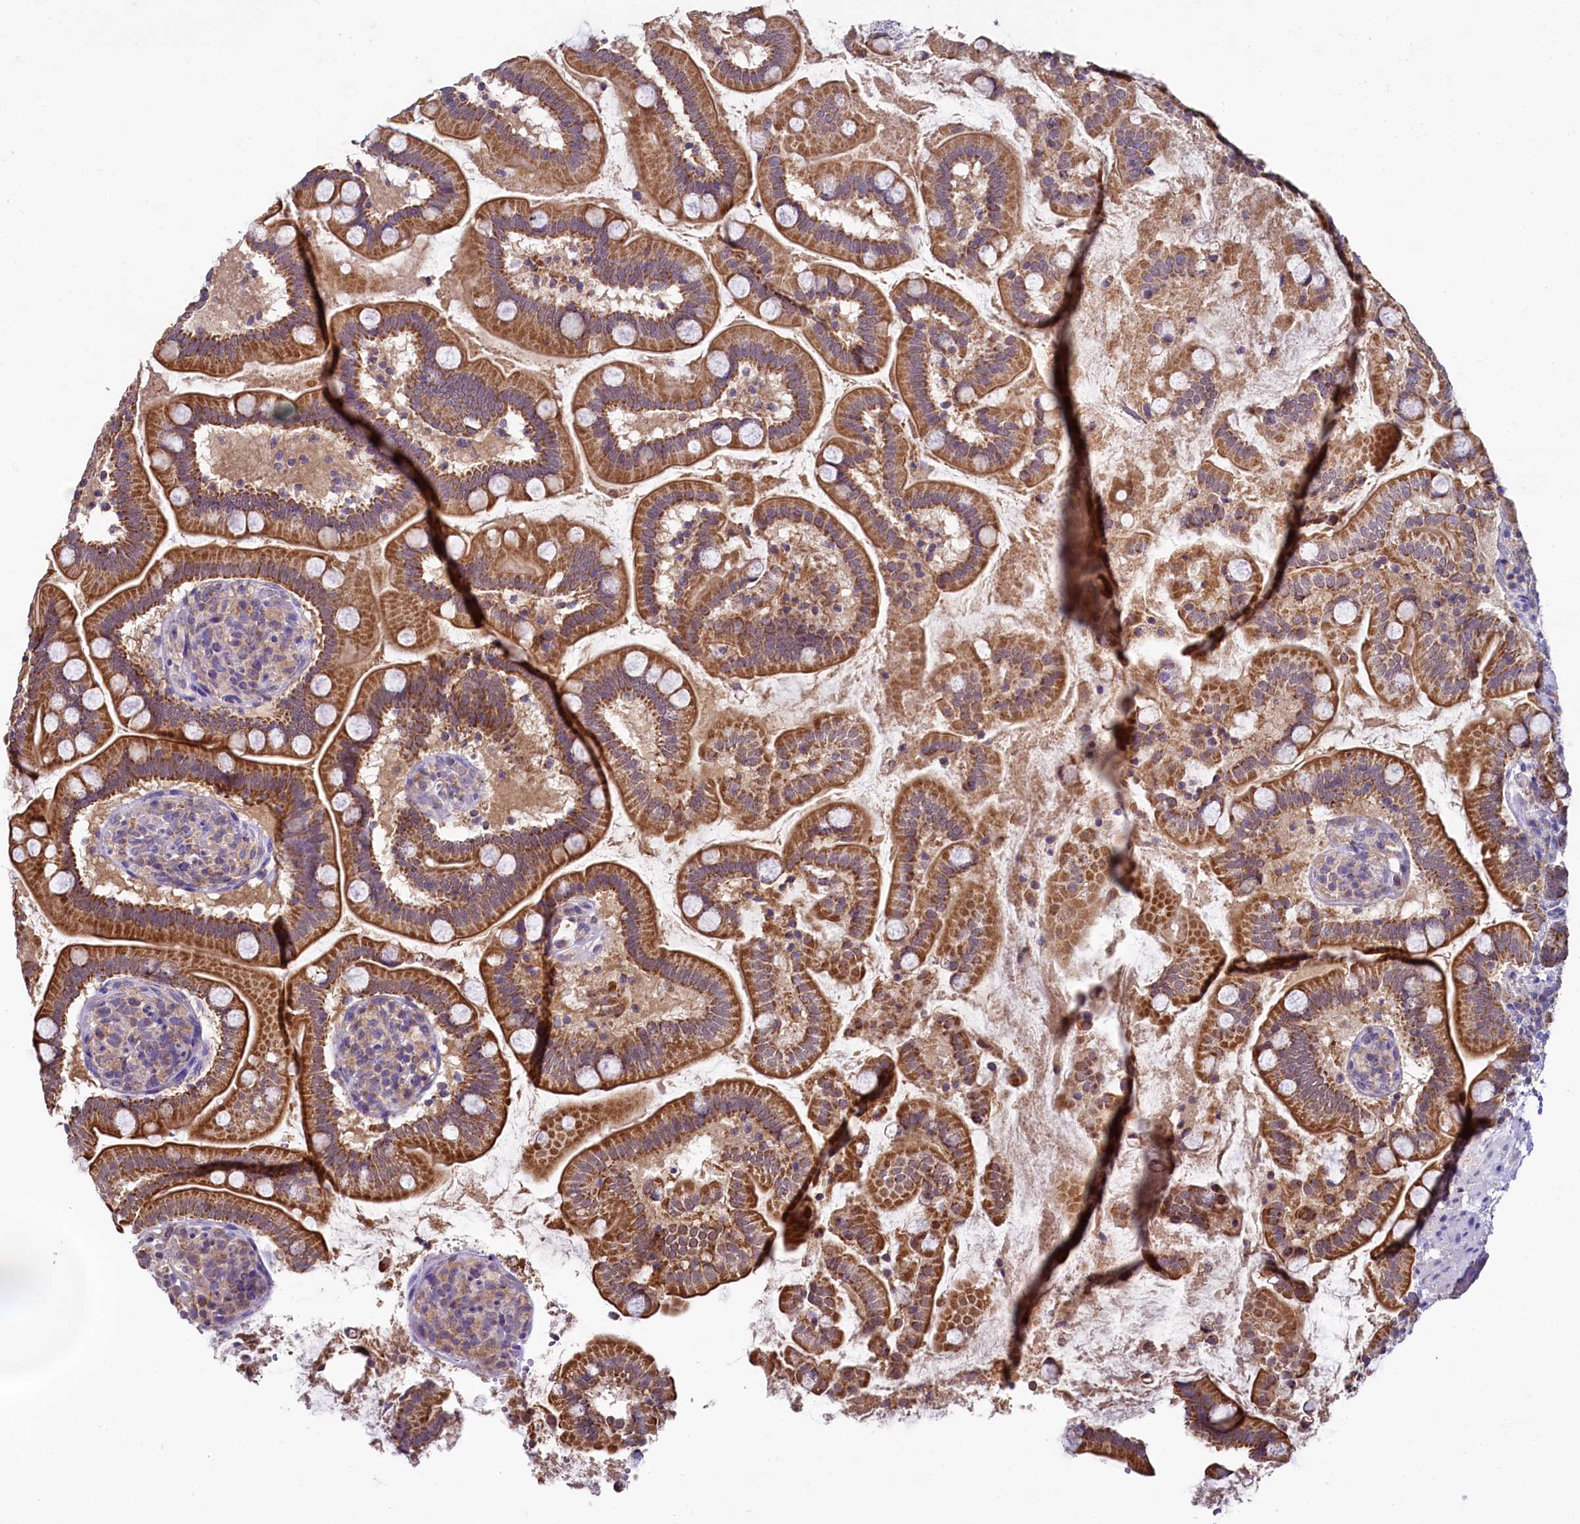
{"staining": {"intensity": "strong", "quantity": ">75%", "location": "cytoplasmic/membranous"}, "tissue": "small intestine", "cell_type": "Glandular cells", "image_type": "normal", "snomed": [{"axis": "morphology", "description": "Normal tissue, NOS"}, {"axis": "topography", "description": "Small intestine"}], "caption": "This photomicrograph shows immunohistochemistry (IHC) staining of unremarkable human small intestine, with high strong cytoplasmic/membranous staining in about >75% of glandular cells.", "gene": "MRPL57", "patient": {"sex": "female", "age": 64}}